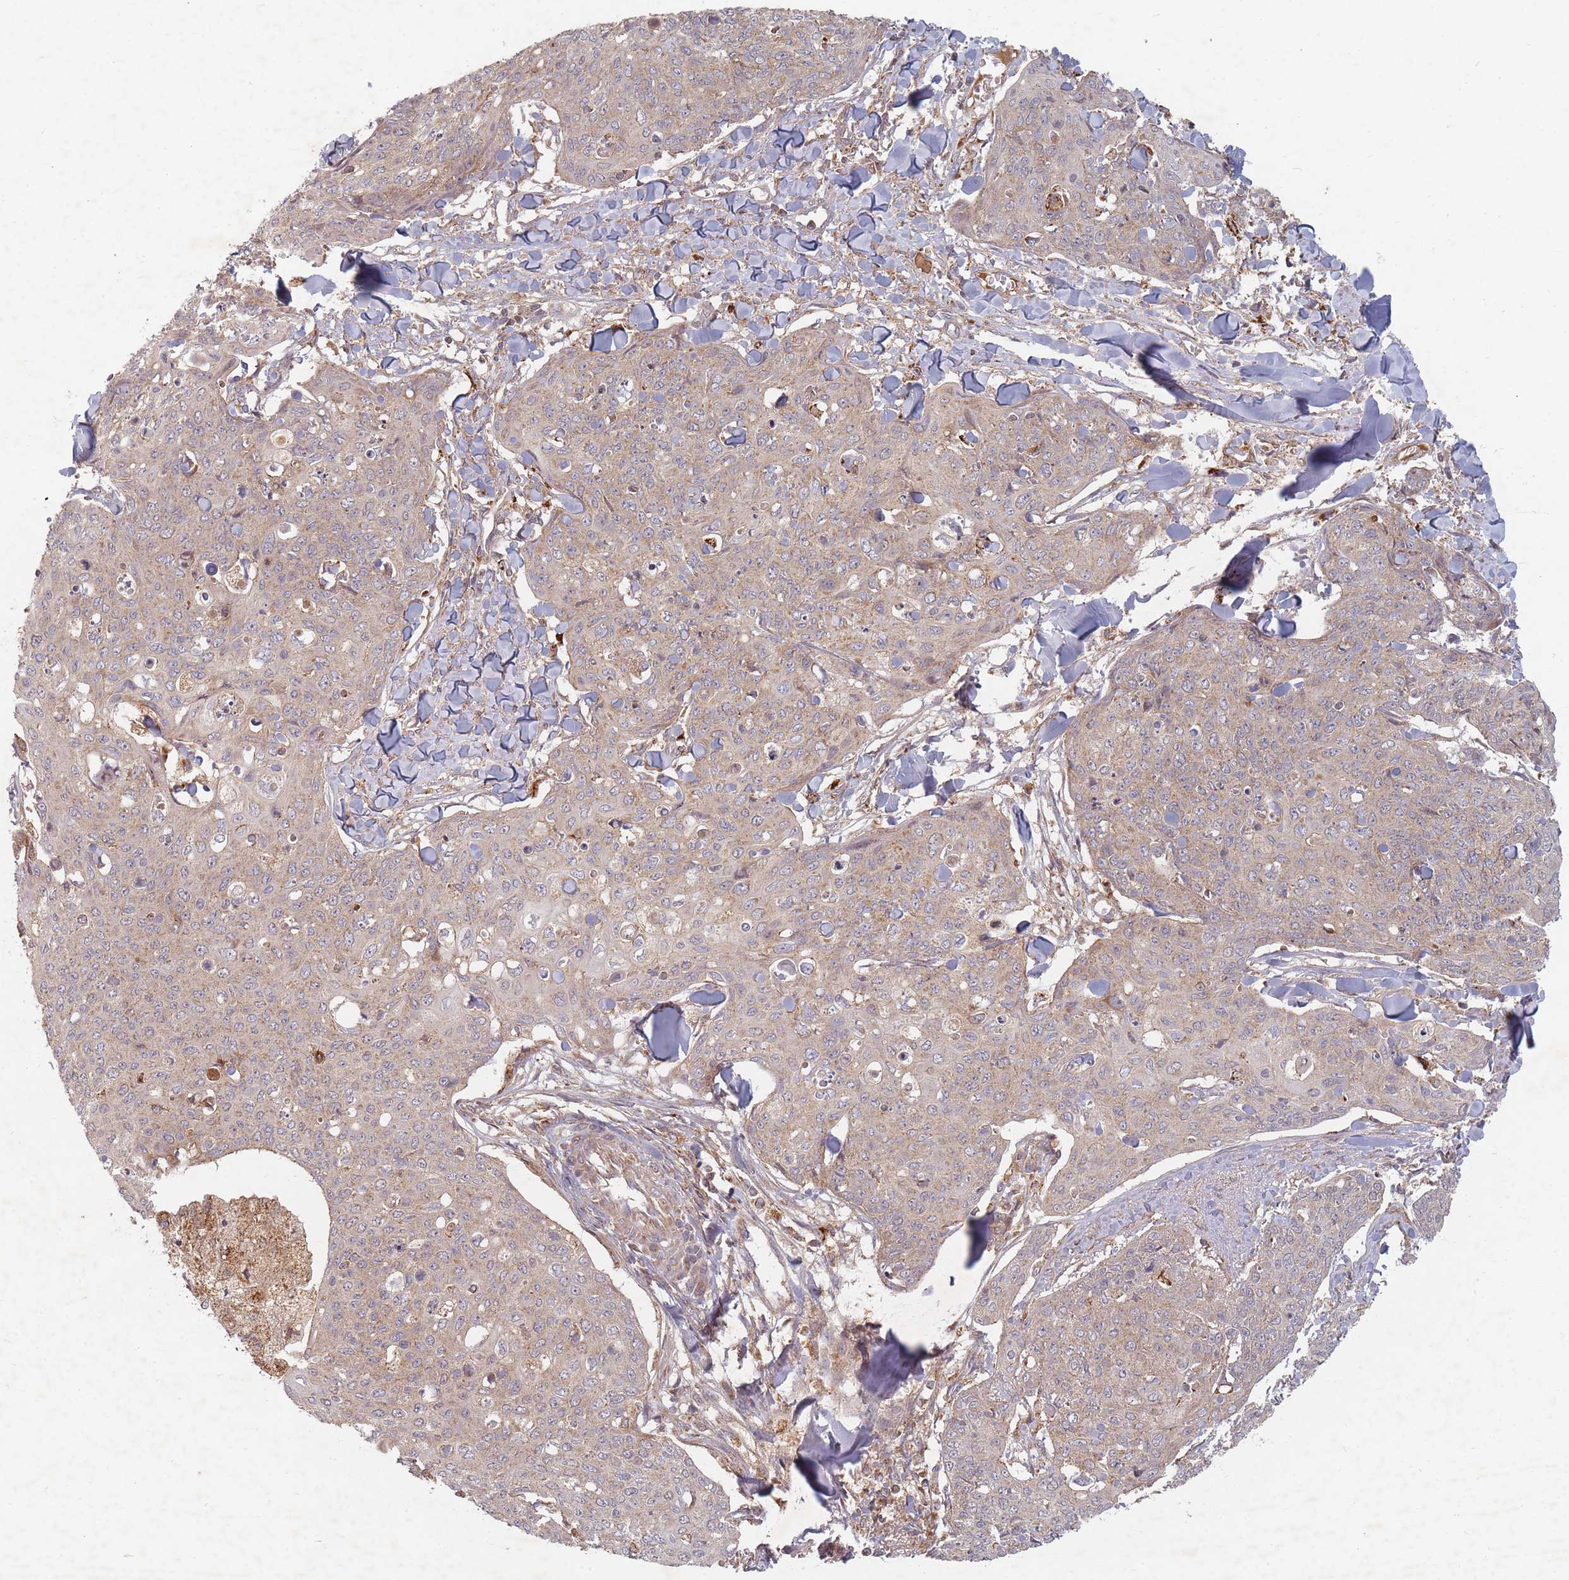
{"staining": {"intensity": "weak", "quantity": "25%-75%", "location": "cytoplasmic/membranous"}, "tissue": "skin cancer", "cell_type": "Tumor cells", "image_type": "cancer", "snomed": [{"axis": "morphology", "description": "Squamous cell carcinoma, NOS"}, {"axis": "topography", "description": "Skin"}, {"axis": "topography", "description": "Vulva"}], "caption": "This photomicrograph exhibits skin squamous cell carcinoma stained with immunohistochemistry to label a protein in brown. The cytoplasmic/membranous of tumor cells show weak positivity for the protein. Nuclei are counter-stained blue.", "gene": "RADX", "patient": {"sex": "female", "age": 85}}